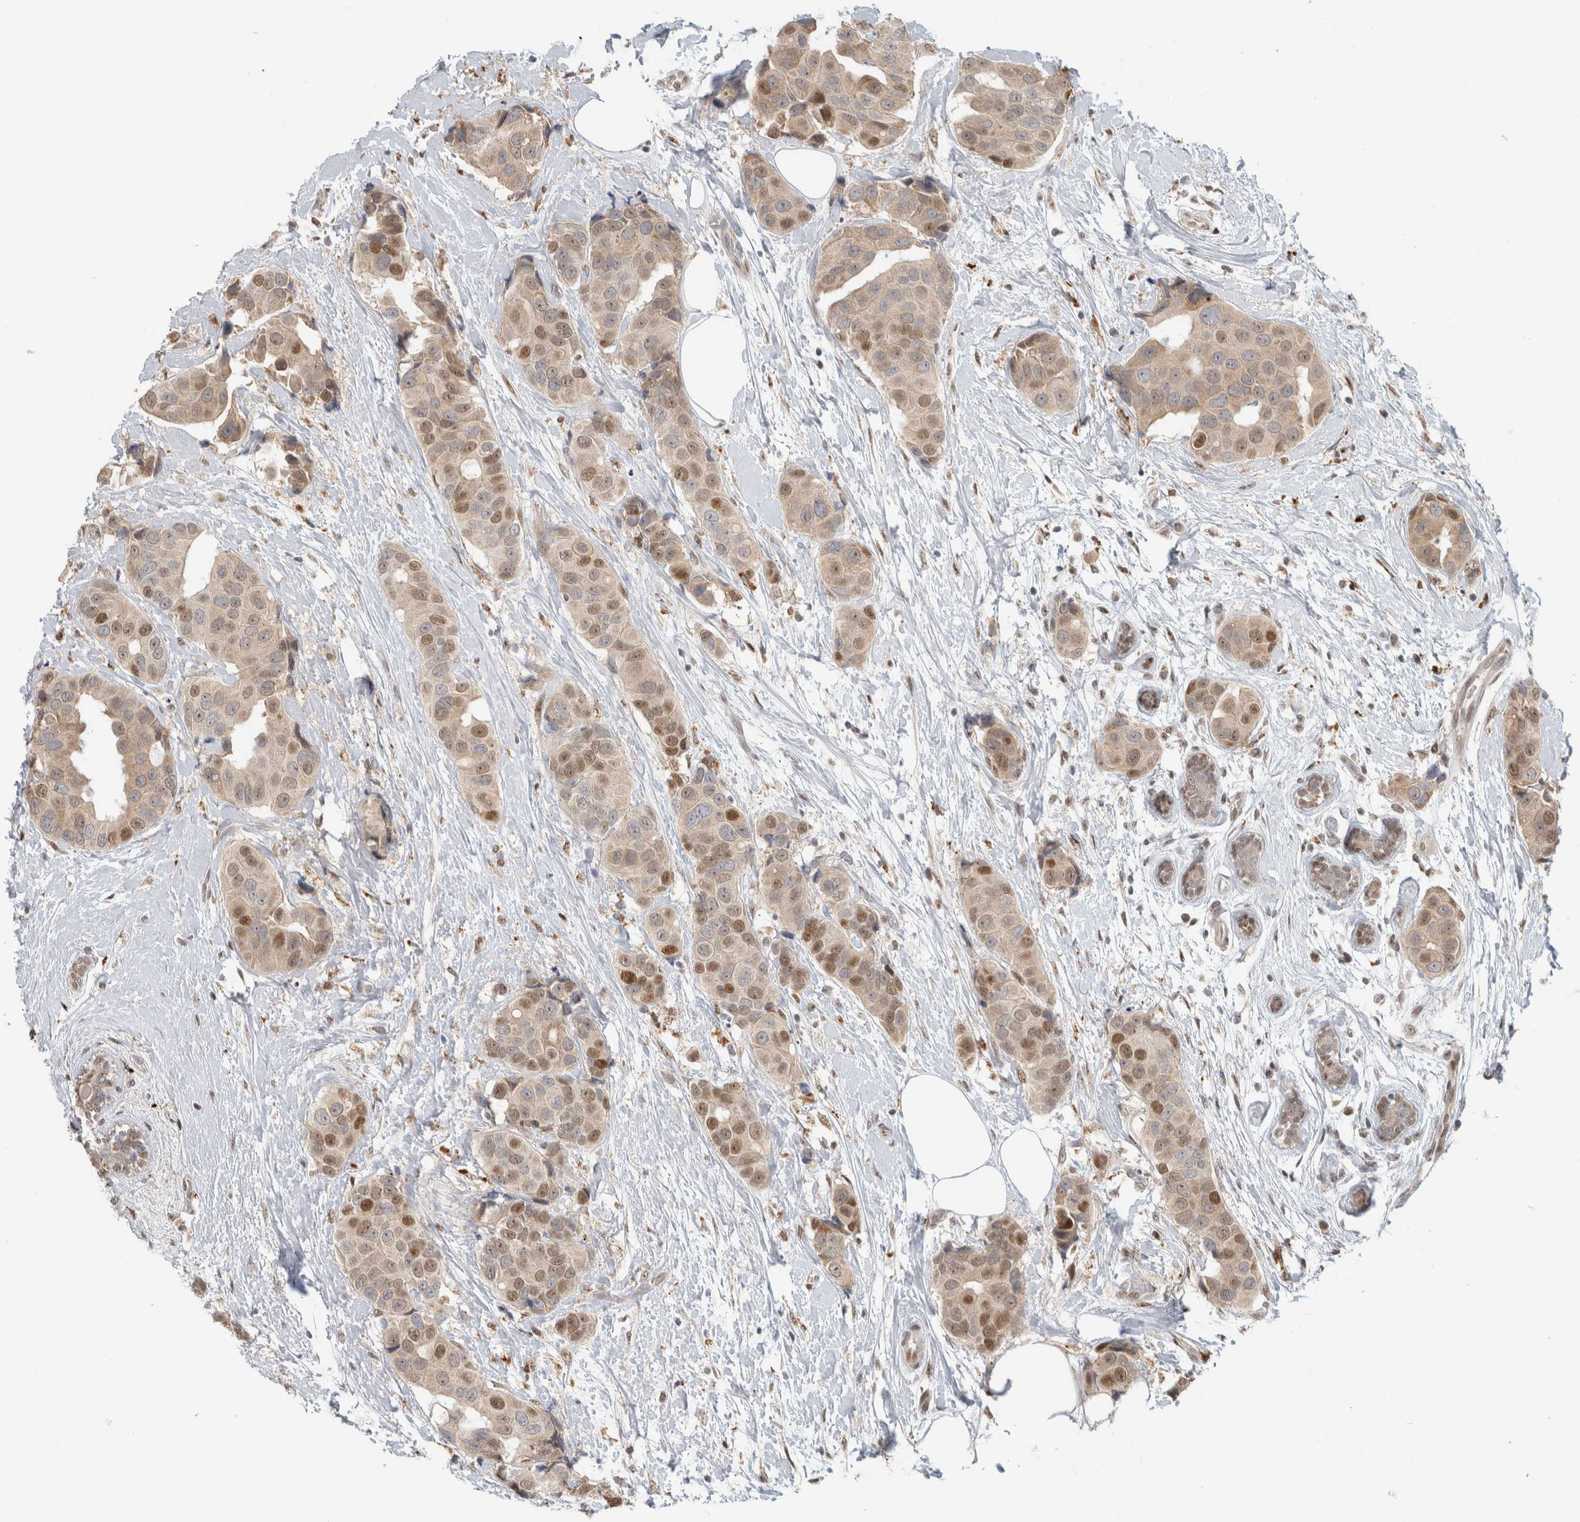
{"staining": {"intensity": "moderate", "quantity": ">75%", "location": "cytoplasmic/membranous,nuclear"}, "tissue": "breast cancer", "cell_type": "Tumor cells", "image_type": "cancer", "snomed": [{"axis": "morphology", "description": "Normal tissue, NOS"}, {"axis": "morphology", "description": "Duct carcinoma"}, {"axis": "topography", "description": "Breast"}], "caption": "The micrograph demonstrates immunohistochemical staining of intraductal carcinoma (breast). There is moderate cytoplasmic/membranous and nuclear positivity is identified in approximately >75% of tumor cells.", "gene": "NAB2", "patient": {"sex": "female", "age": 39}}